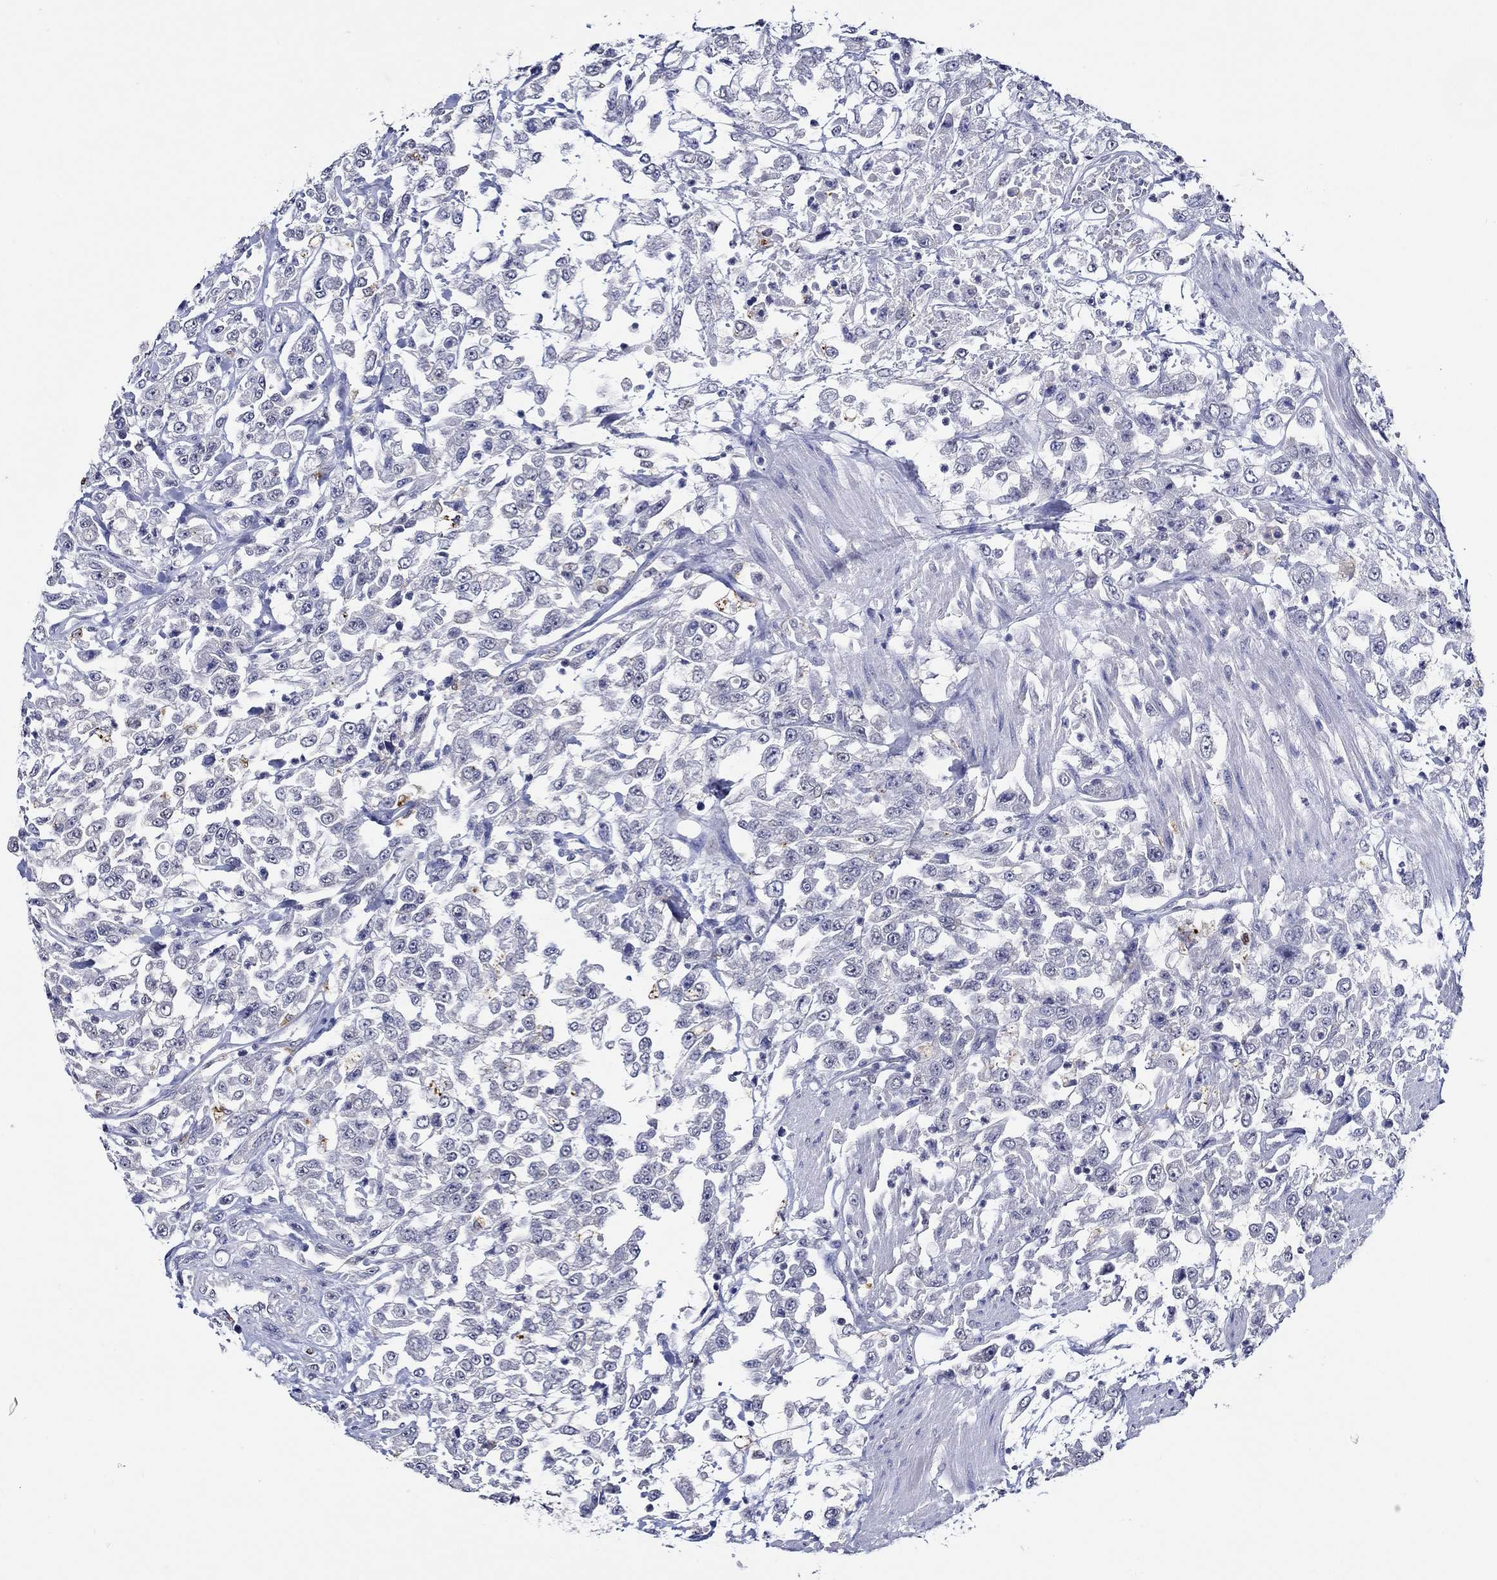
{"staining": {"intensity": "negative", "quantity": "none", "location": "none"}, "tissue": "urothelial cancer", "cell_type": "Tumor cells", "image_type": "cancer", "snomed": [{"axis": "morphology", "description": "Urothelial carcinoma, High grade"}, {"axis": "topography", "description": "Urinary bladder"}], "caption": "An immunohistochemistry (IHC) image of urothelial cancer is shown. There is no staining in tumor cells of urothelial cancer.", "gene": "GATA2", "patient": {"sex": "male", "age": 46}}